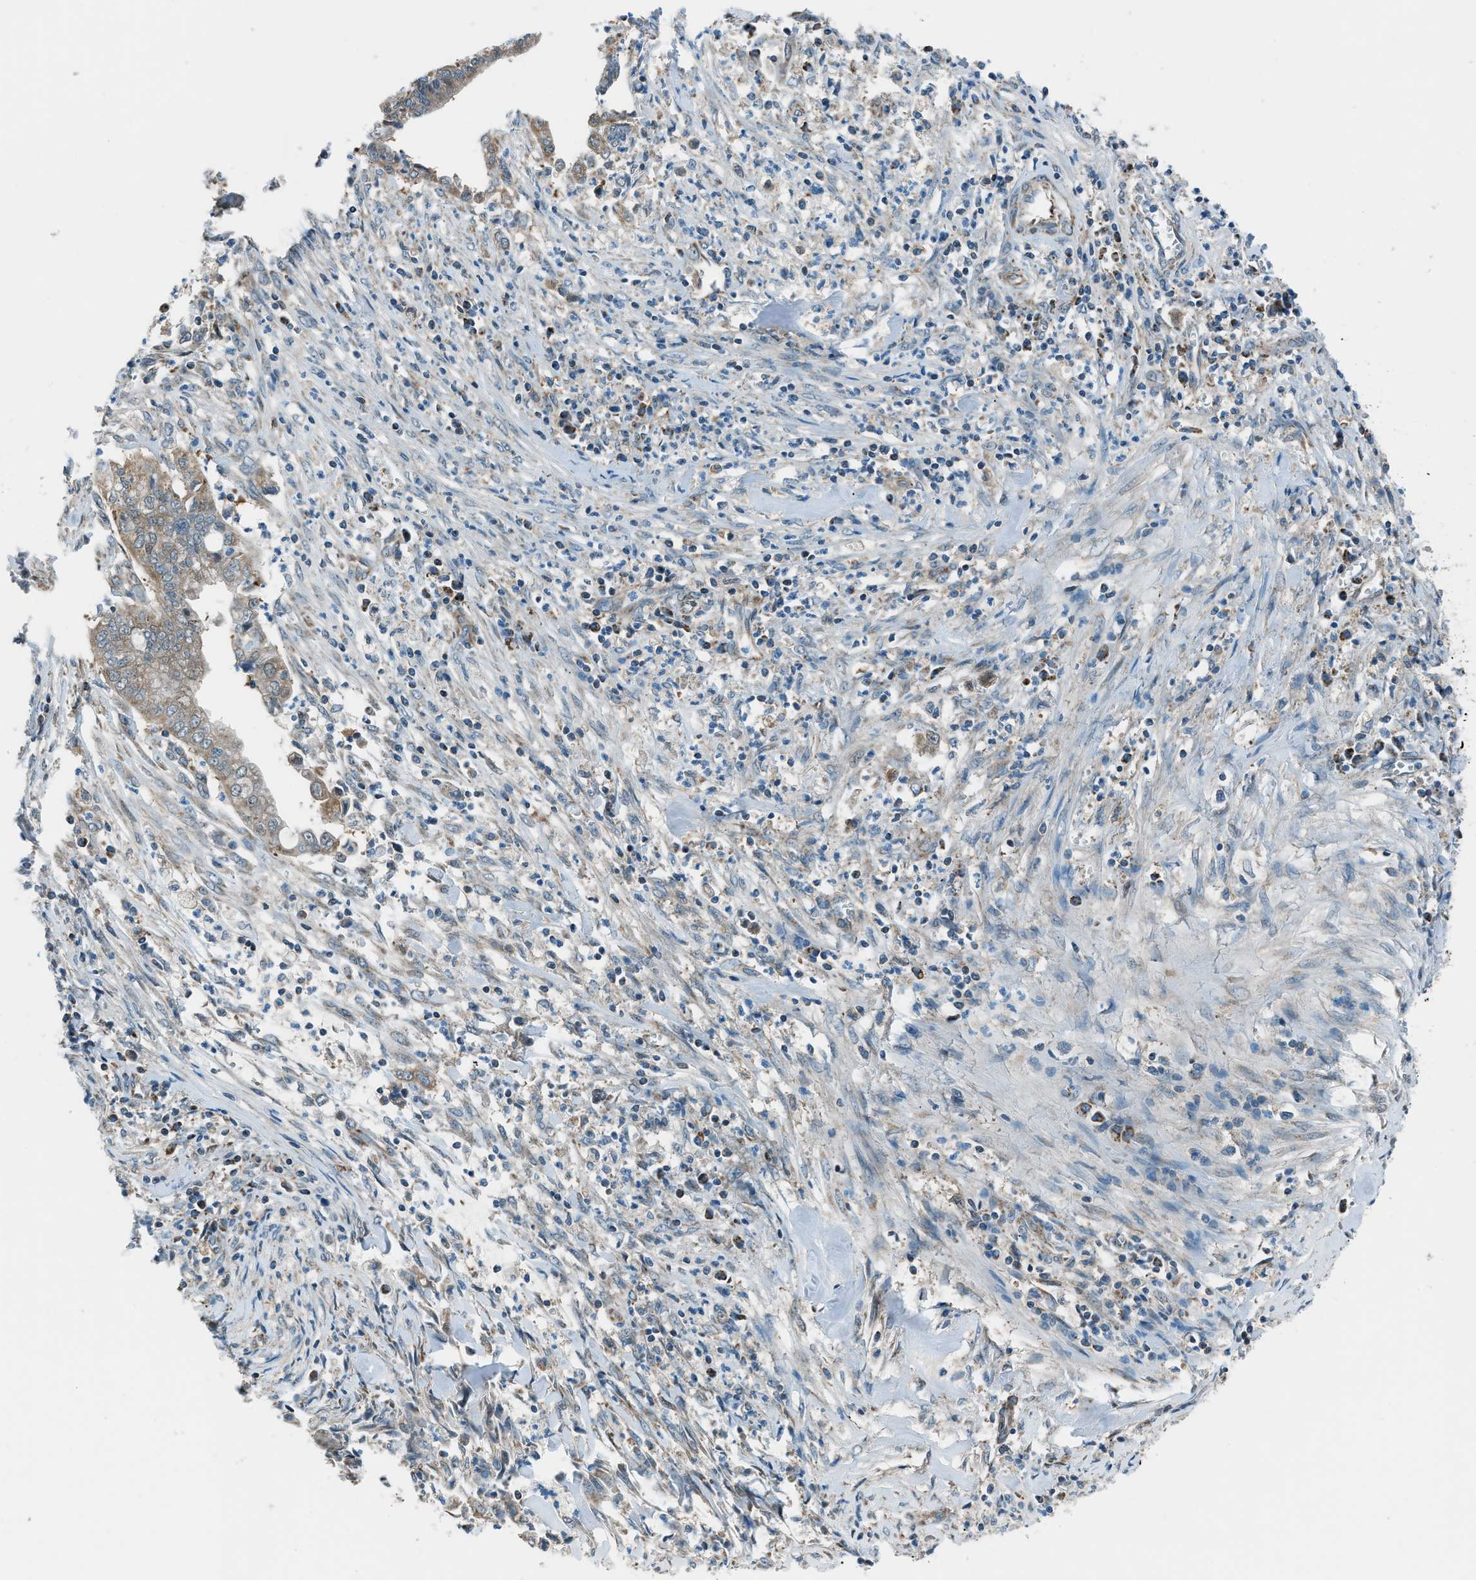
{"staining": {"intensity": "weak", "quantity": ">75%", "location": "cytoplasmic/membranous"}, "tissue": "cervical cancer", "cell_type": "Tumor cells", "image_type": "cancer", "snomed": [{"axis": "morphology", "description": "Adenocarcinoma, NOS"}, {"axis": "topography", "description": "Cervix"}], "caption": "Weak cytoplasmic/membranous protein positivity is present in about >75% of tumor cells in cervical cancer (adenocarcinoma). (DAB (3,3'-diaminobenzidine) = brown stain, brightfield microscopy at high magnification).", "gene": "PIGG", "patient": {"sex": "female", "age": 44}}